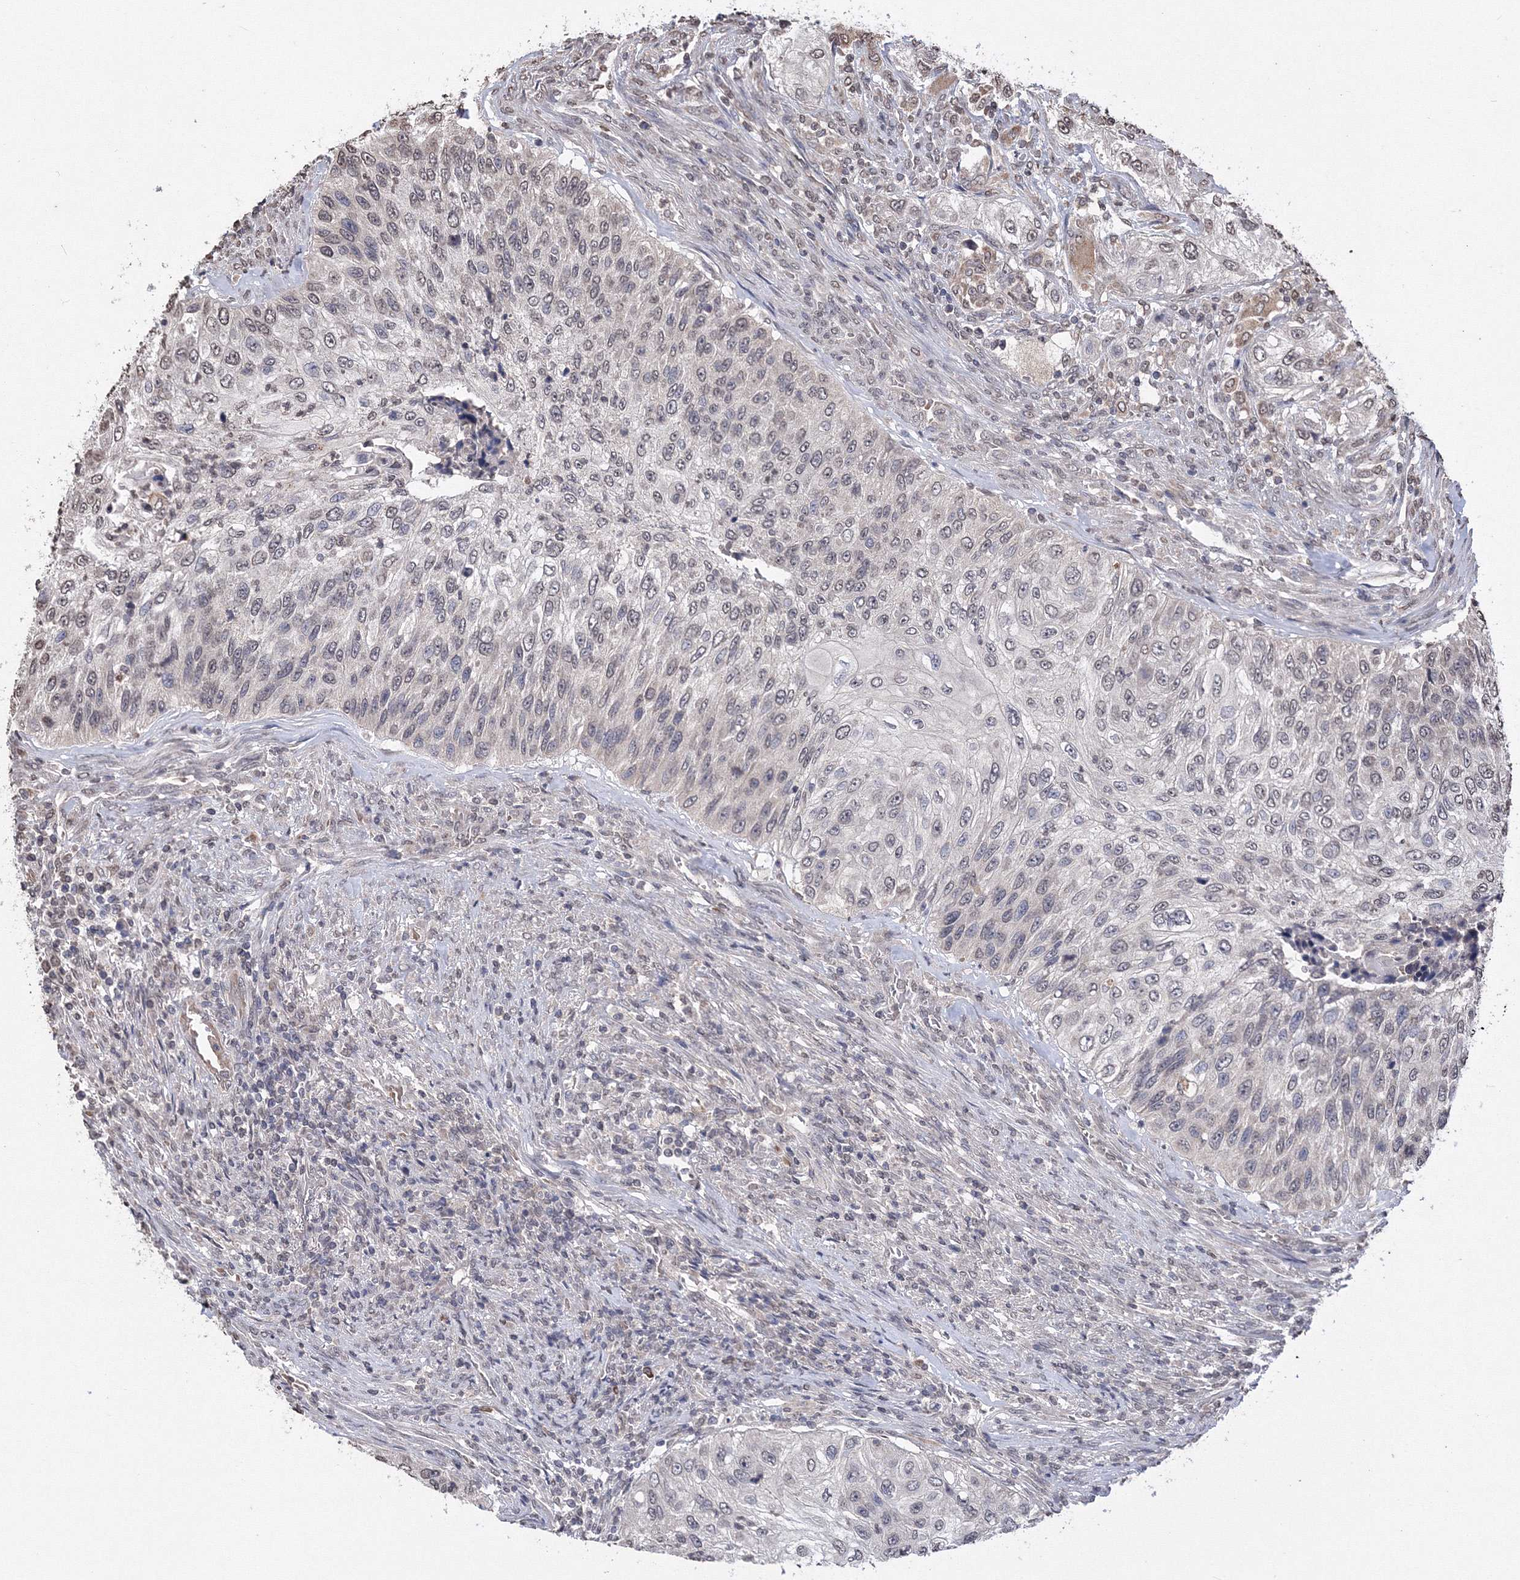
{"staining": {"intensity": "weak", "quantity": "25%-75%", "location": "nuclear"}, "tissue": "urothelial cancer", "cell_type": "Tumor cells", "image_type": "cancer", "snomed": [{"axis": "morphology", "description": "Urothelial carcinoma, High grade"}, {"axis": "topography", "description": "Urinary bladder"}], "caption": "Immunohistochemistry (IHC) histopathology image of human urothelial carcinoma (high-grade) stained for a protein (brown), which reveals low levels of weak nuclear staining in approximately 25%-75% of tumor cells.", "gene": "GPN1", "patient": {"sex": "female", "age": 60}}